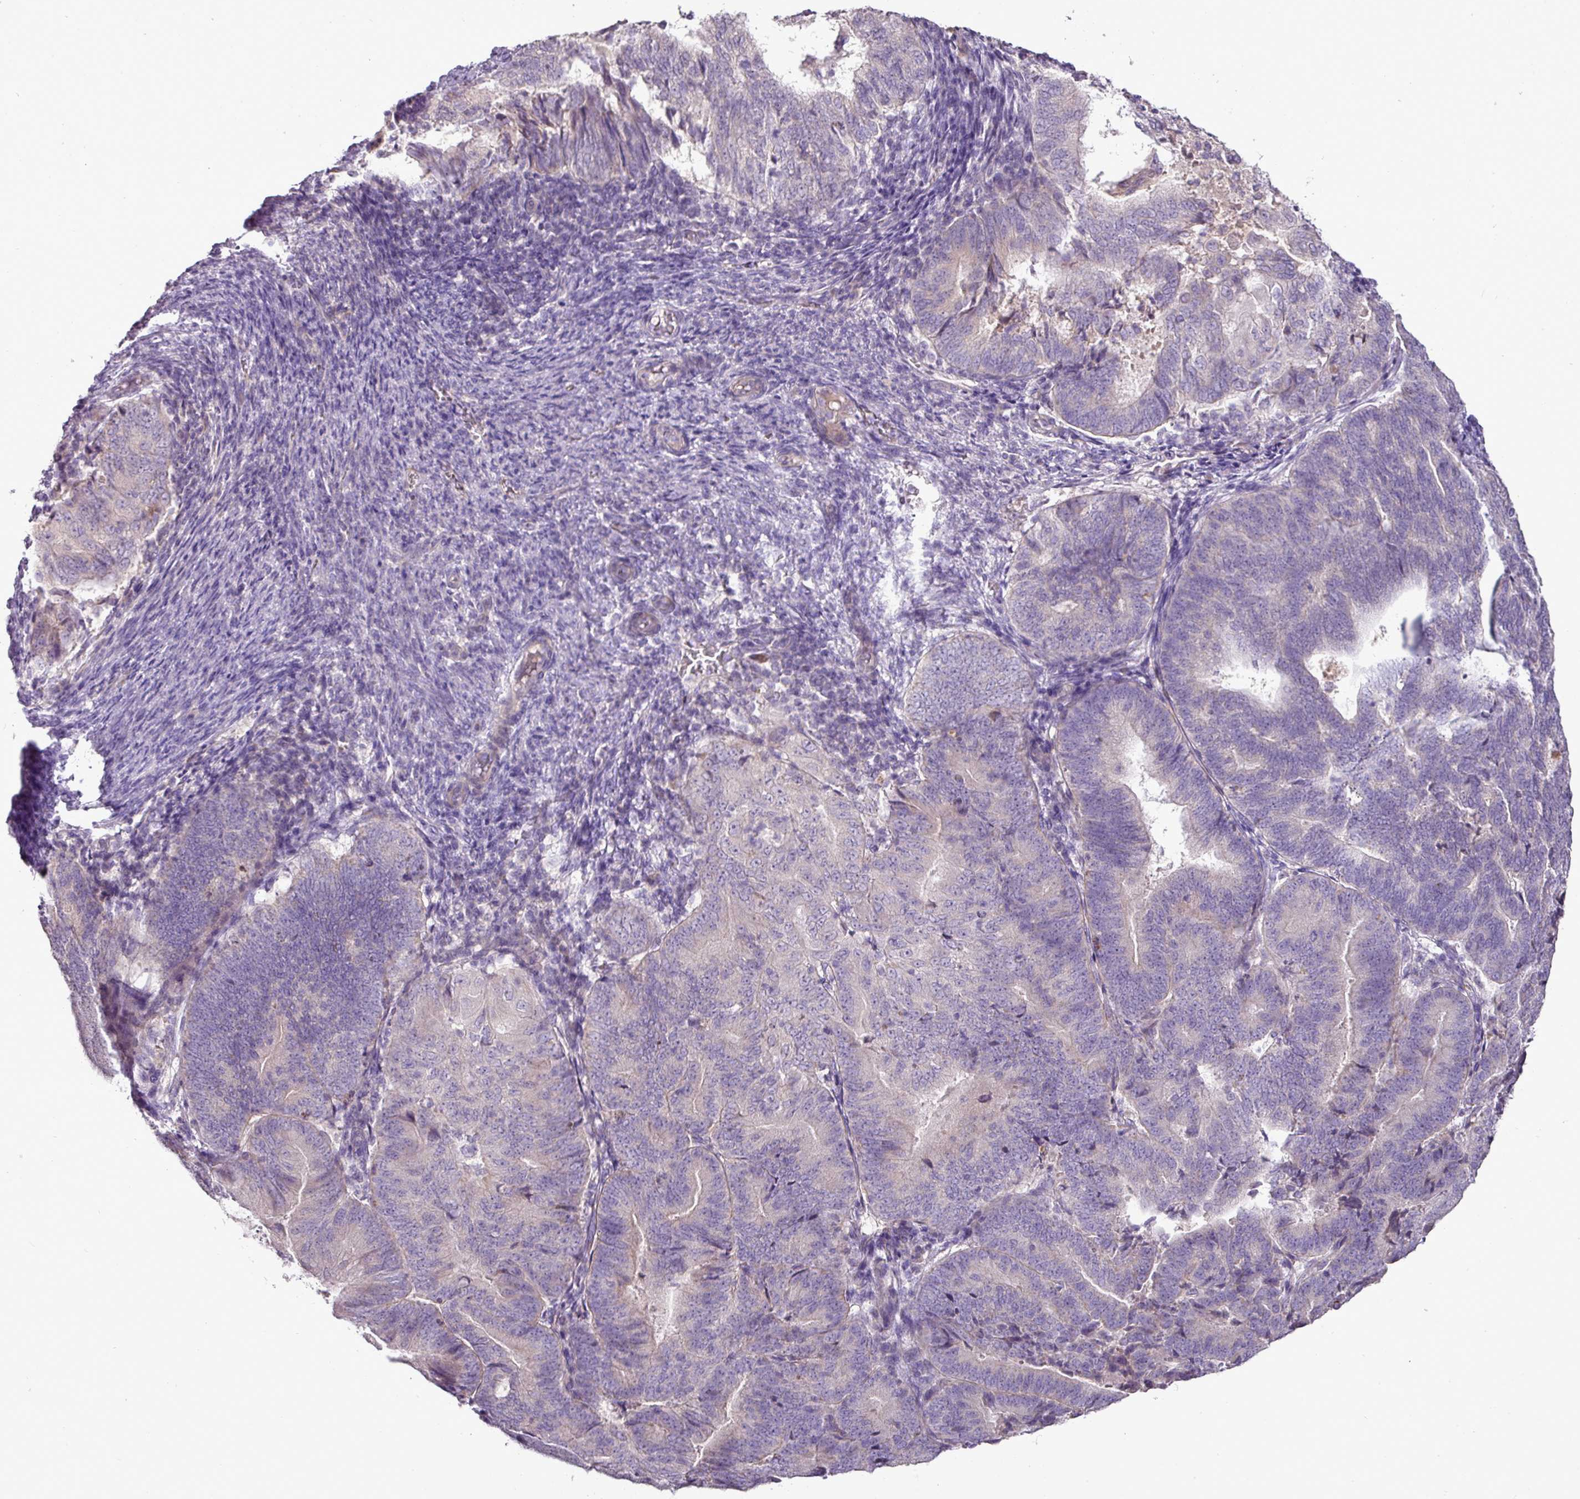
{"staining": {"intensity": "negative", "quantity": "none", "location": "none"}, "tissue": "endometrial cancer", "cell_type": "Tumor cells", "image_type": "cancer", "snomed": [{"axis": "morphology", "description": "Adenocarcinoma, NOS"}, {"axis": "topography", "description": "Endometrium"}], "caption": "Tumor cells are negative for brown protein staining in endometrial adenocarcinoma.", "gene": "BRINP2", "patient": {"sex": "female", "age": 70}}